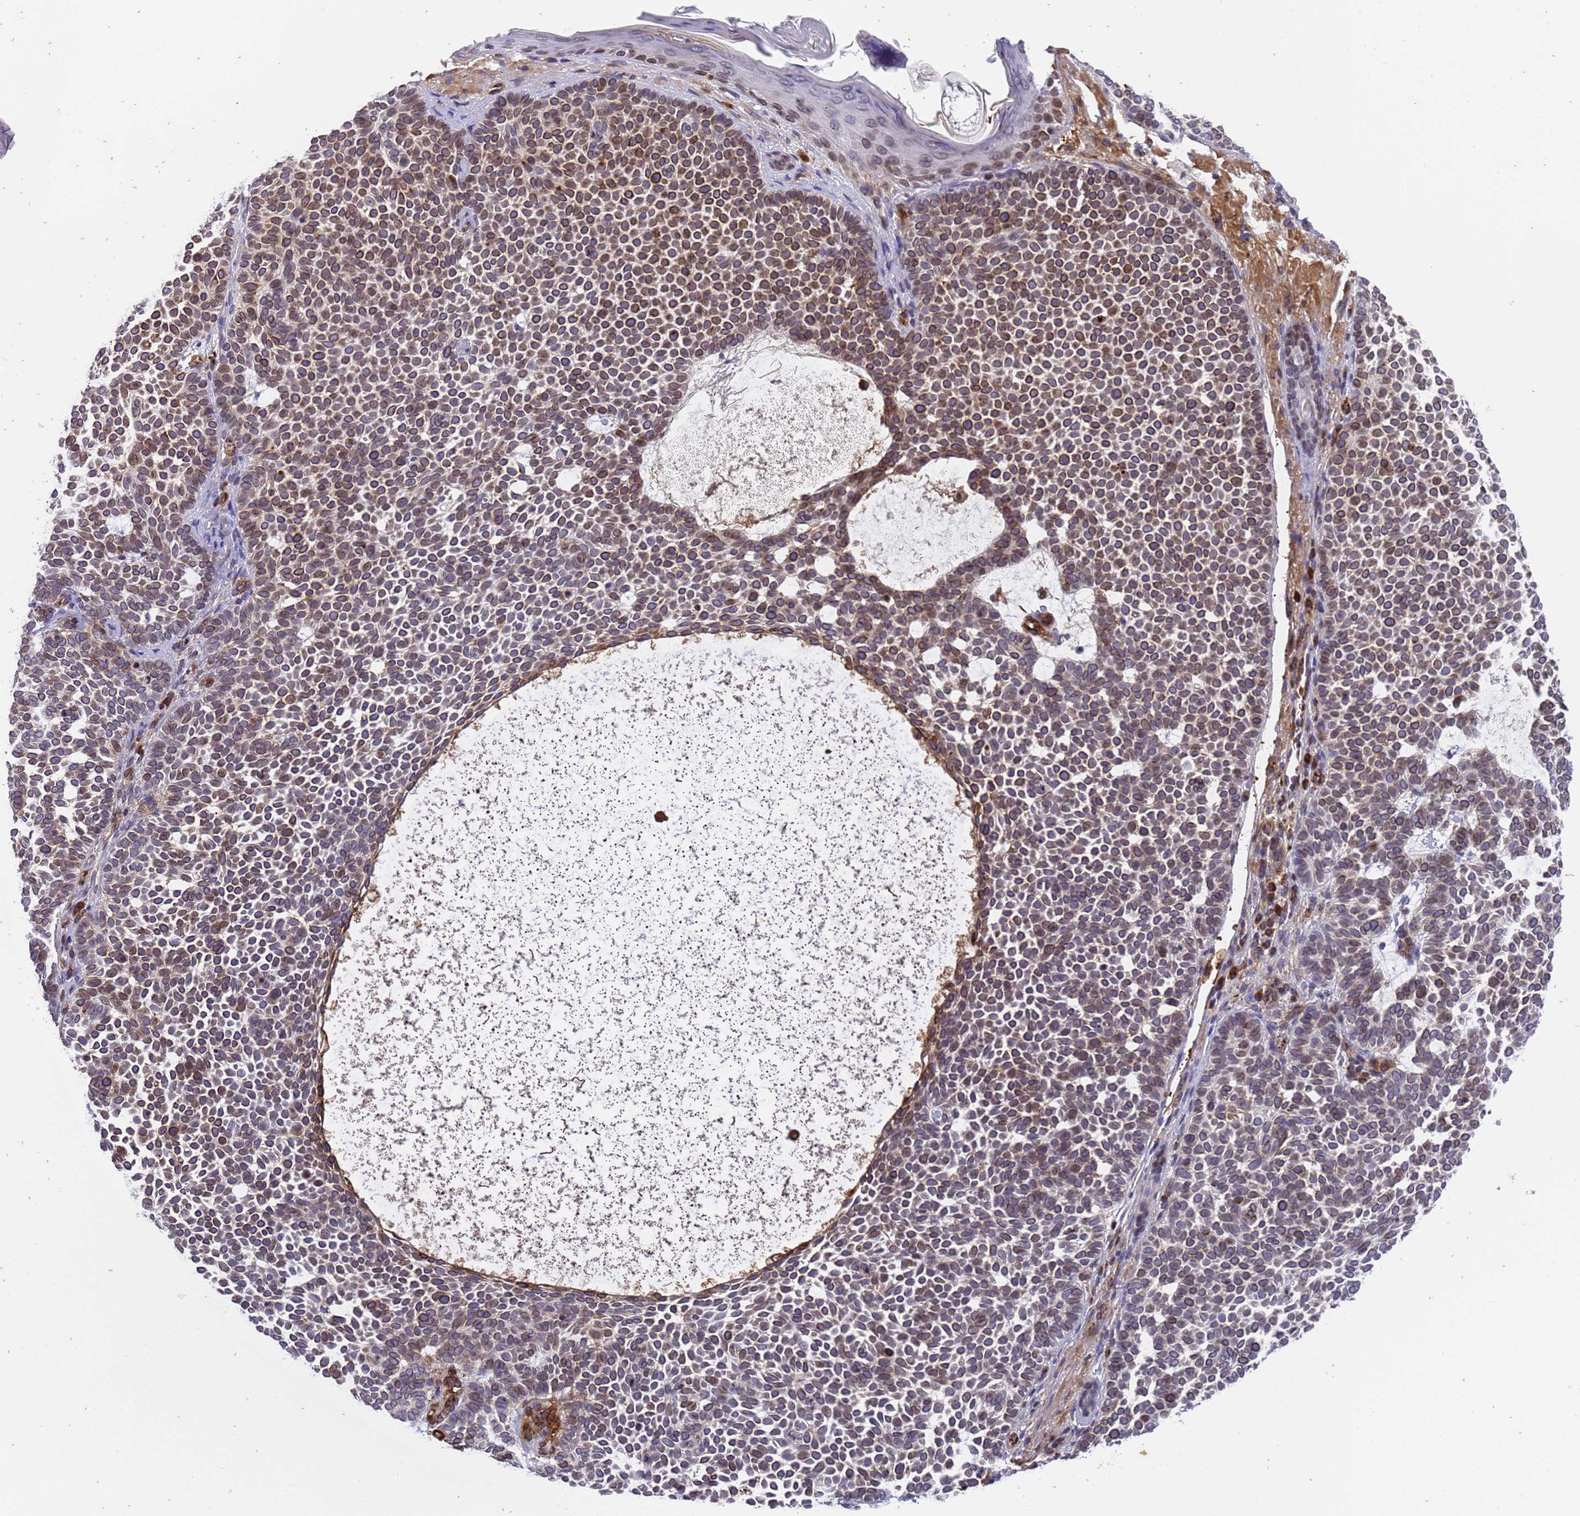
{"staining": {"intensity": "moderate", "quantity": "25%-75%", "location": "cytoplasmic/membranous,nuclear"}, "tissue": "skin cancer", "cell_type": "Tumor cells", "image_type": "cancer", "snomed": [{"axis": "morphology", "description": "Basal cell carcinoma"}, {"axis": "topography", "description": "Skin"}], "caption": "Protein expression analysis of skin cancer displays moderate cytoplasmic/membranous and nuclear expression in about 25%-75% of tumor cells.", "gene": "IGFBP7", "patient": {"sex": "female", "age": 77}}